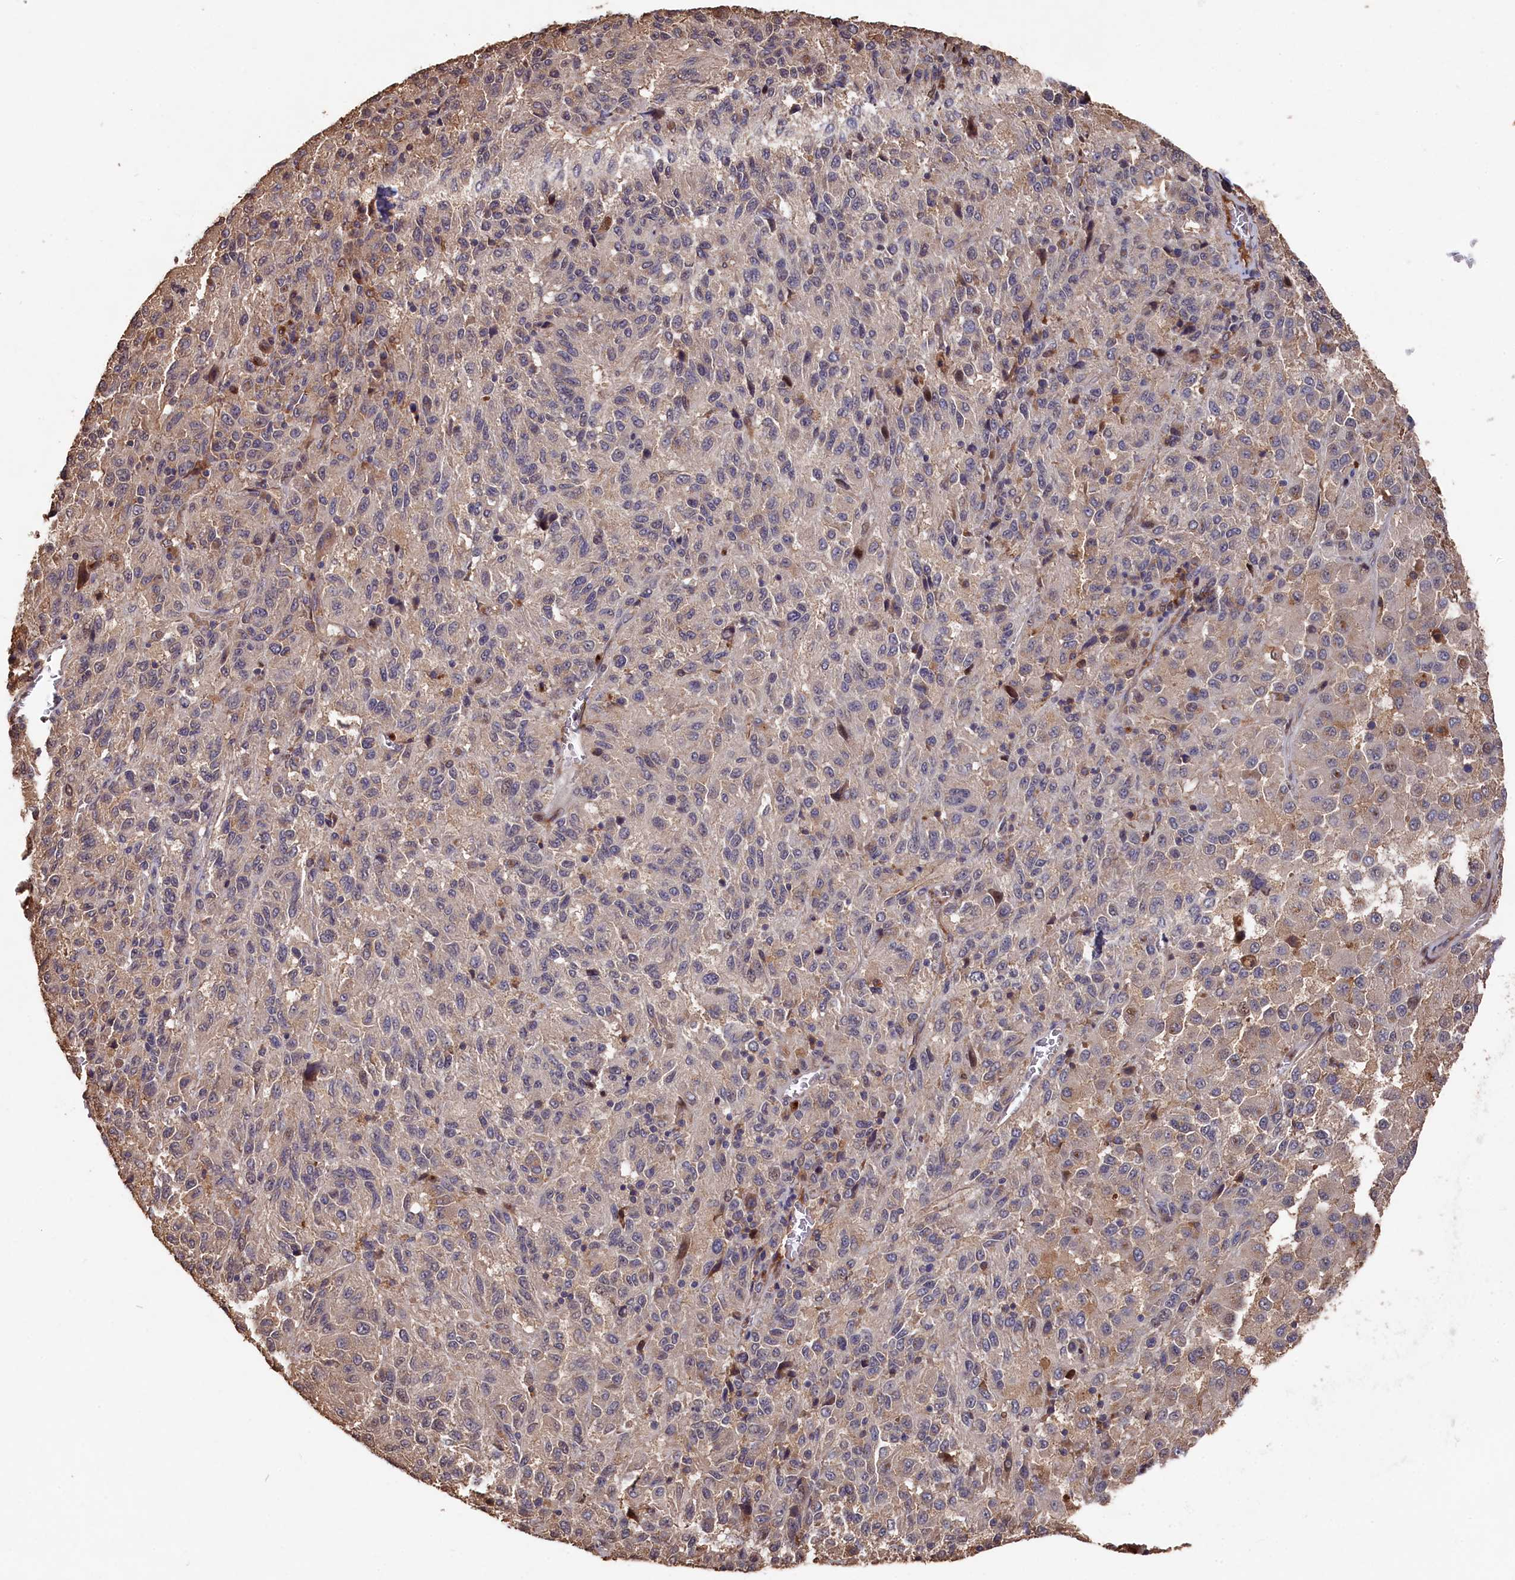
{"staining": {"intensity": "weak", "quantity": "<25%", "location": "cytoplasmic/membranous"}, "tissue": "melanoma", "cell_type": "Tumor cells", "image_type": "cancer", "snomed": [{"axis": "morphology", "description": "Malignant melanoma, Metastatic site"}, {"axis": "topography", "description": "Lung"}], "caption": "Immunohistochemistry of malignant melanoma (metastatic site) displays no expression in tumor cells. (DAB (3,3'-diaminobenzidine) immunohistochemistry (IHC), high magnification).", "gene": "NAA60", "patient": {"sex": "male", "age": 64}}